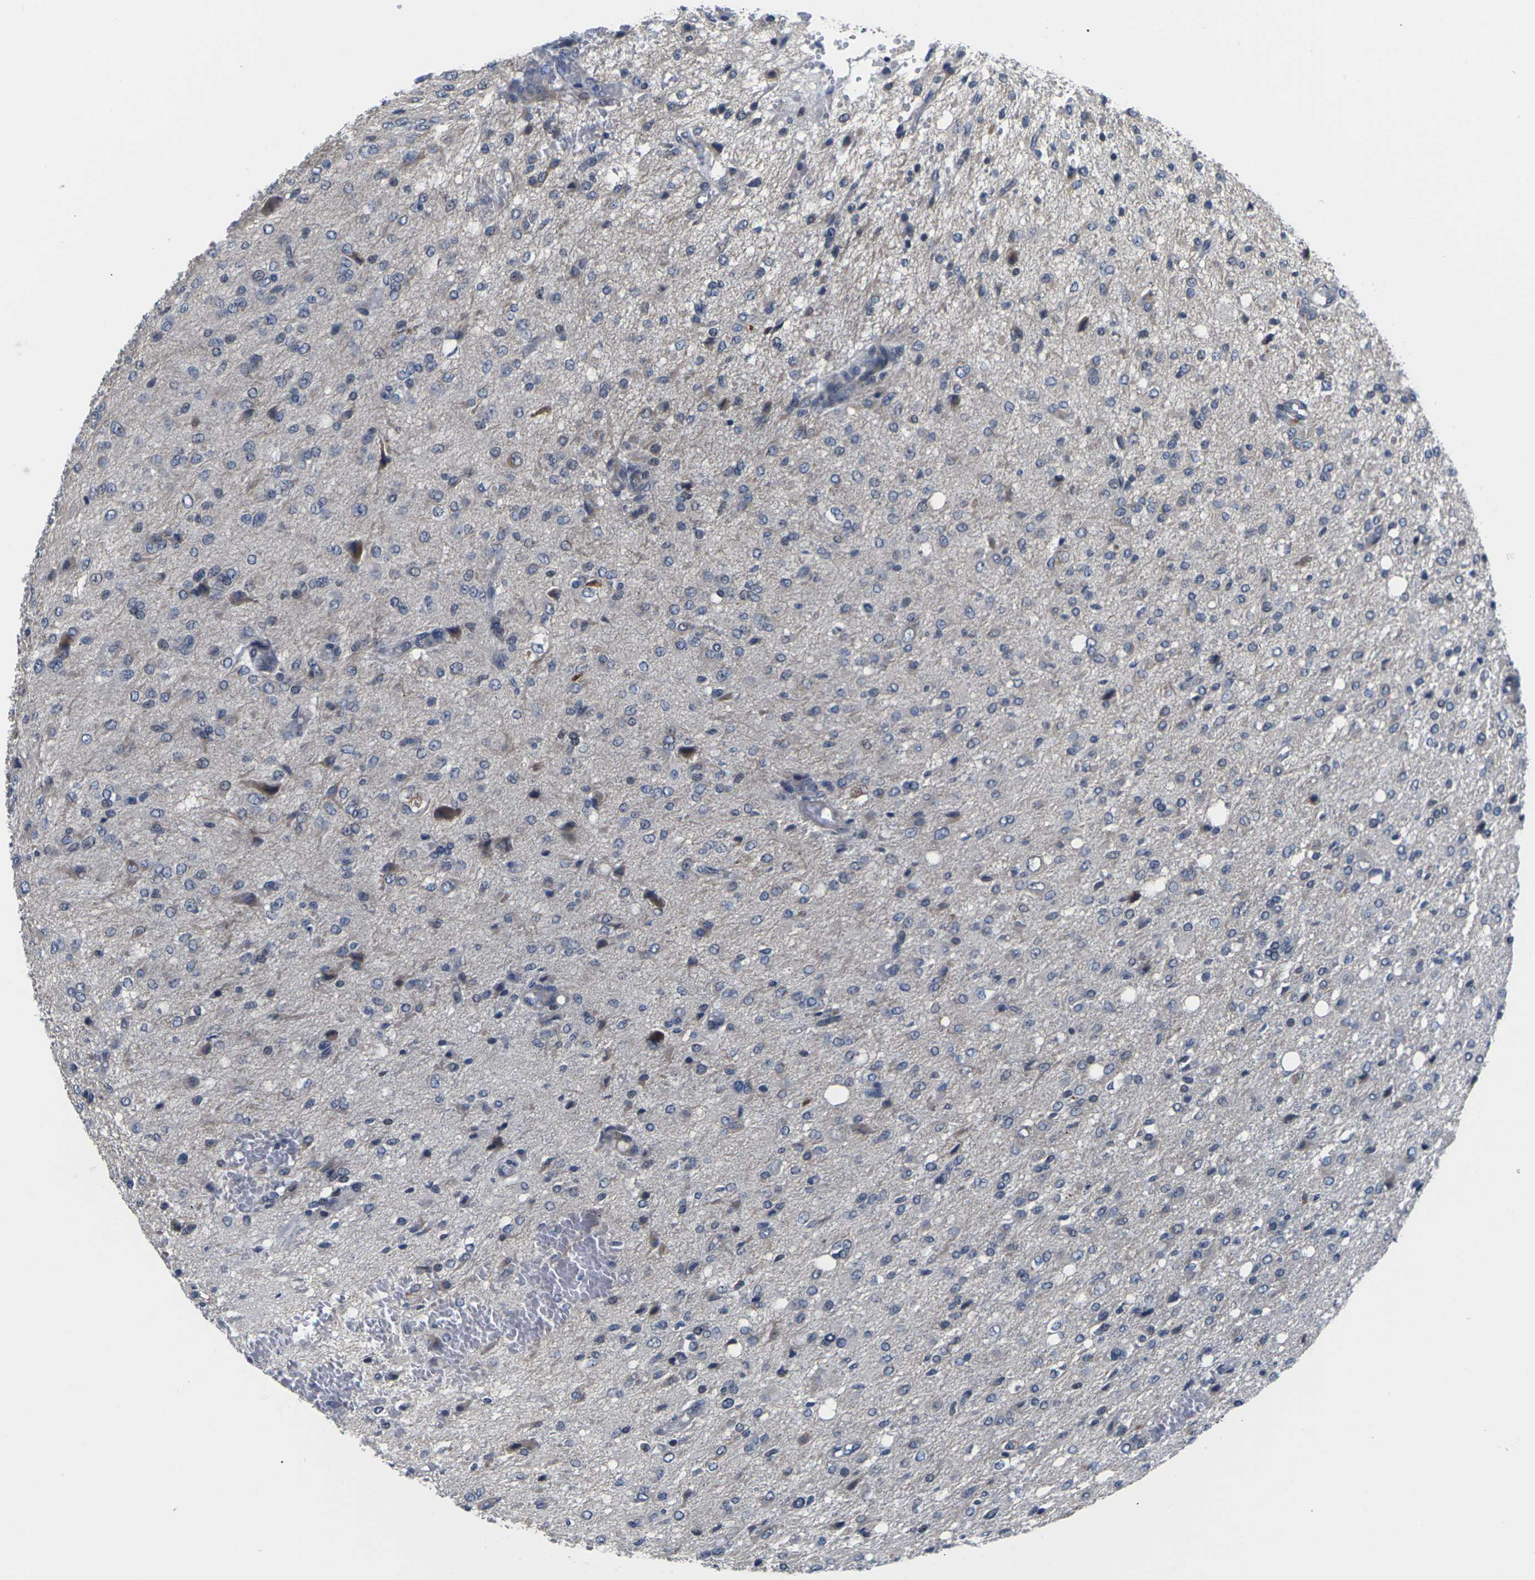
{"staining": {"intensity": "weak", "quantity": "<25%", "location": "cytoplasmic/membranous"}, "tissue": "glioma", "cell_type": "Tumor cells", "image_type": "cancer", "snomed": [{"axis": "morphology", "description": "Glioma, malignant, High grade"}, {"axis": "topography", "description": "Brain"}], "caption": "High-grade glioma (malignant) was stained to show a protein in brown. There is no significant expression in tumor cells.", "gene": "ST6GAL2", "patient": {"sex": "female", "age": 59}}